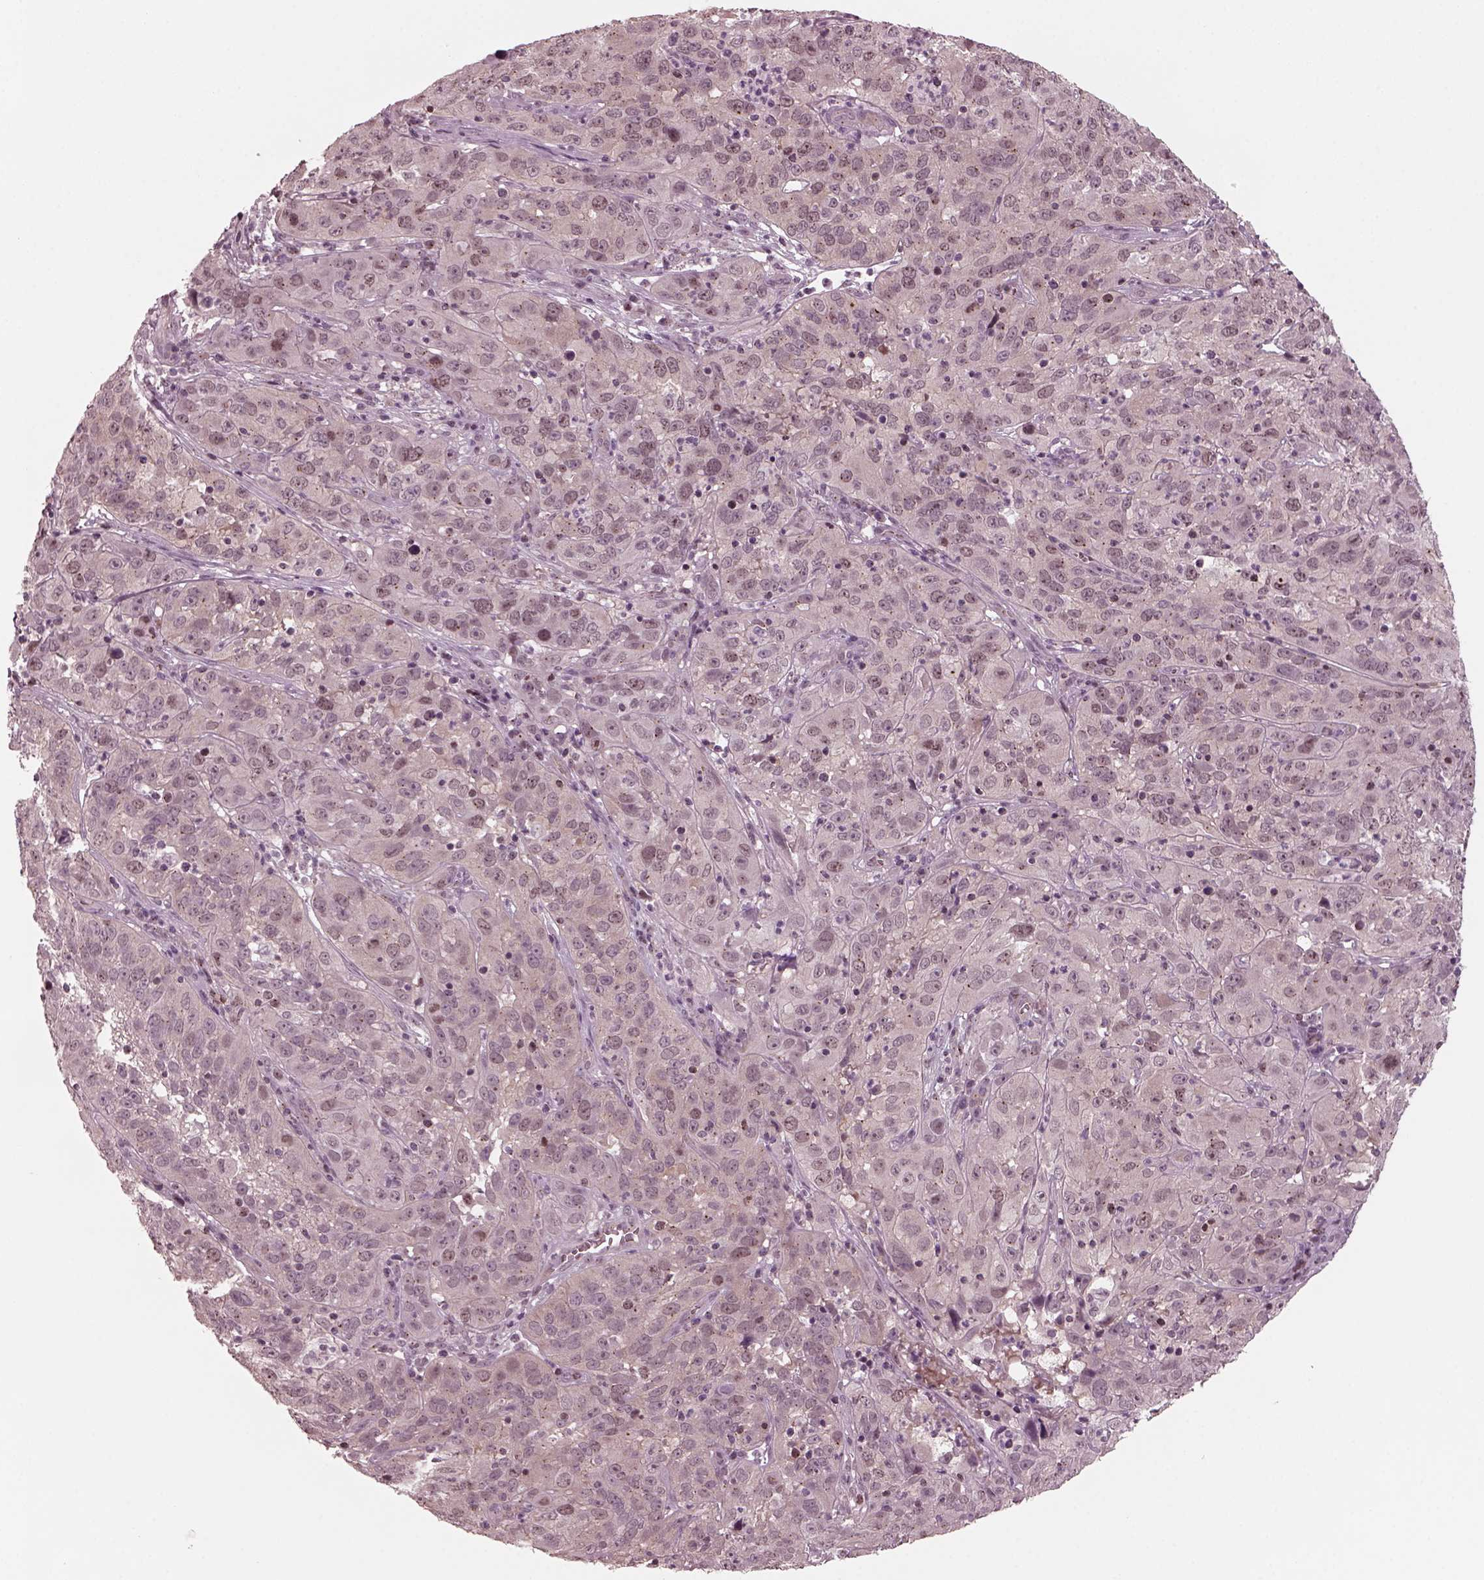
{"staining": {"intensity": "negative", "quantity": "none", "location": "none"}, "tissue": "cervical cancer", "cell_type": "Tumor cells", "image_type": "cancer", "snomed": [{"axis": "morphology", "description": "Squamous cell carcinoma, NOS"}, {"axis": "topography", "description": "Cervix"}], "caption": "Tumor cells are negative for protein expression in human squamous cell carcinoma (cervical). The staining was performed using DAB to visualize the protein expression in brown, while the nuclei were stained in blue with hematoxylin (Magnification: 20x).", "gene": "SAXO1", "patient": {"sex": "female", "age": 32}}